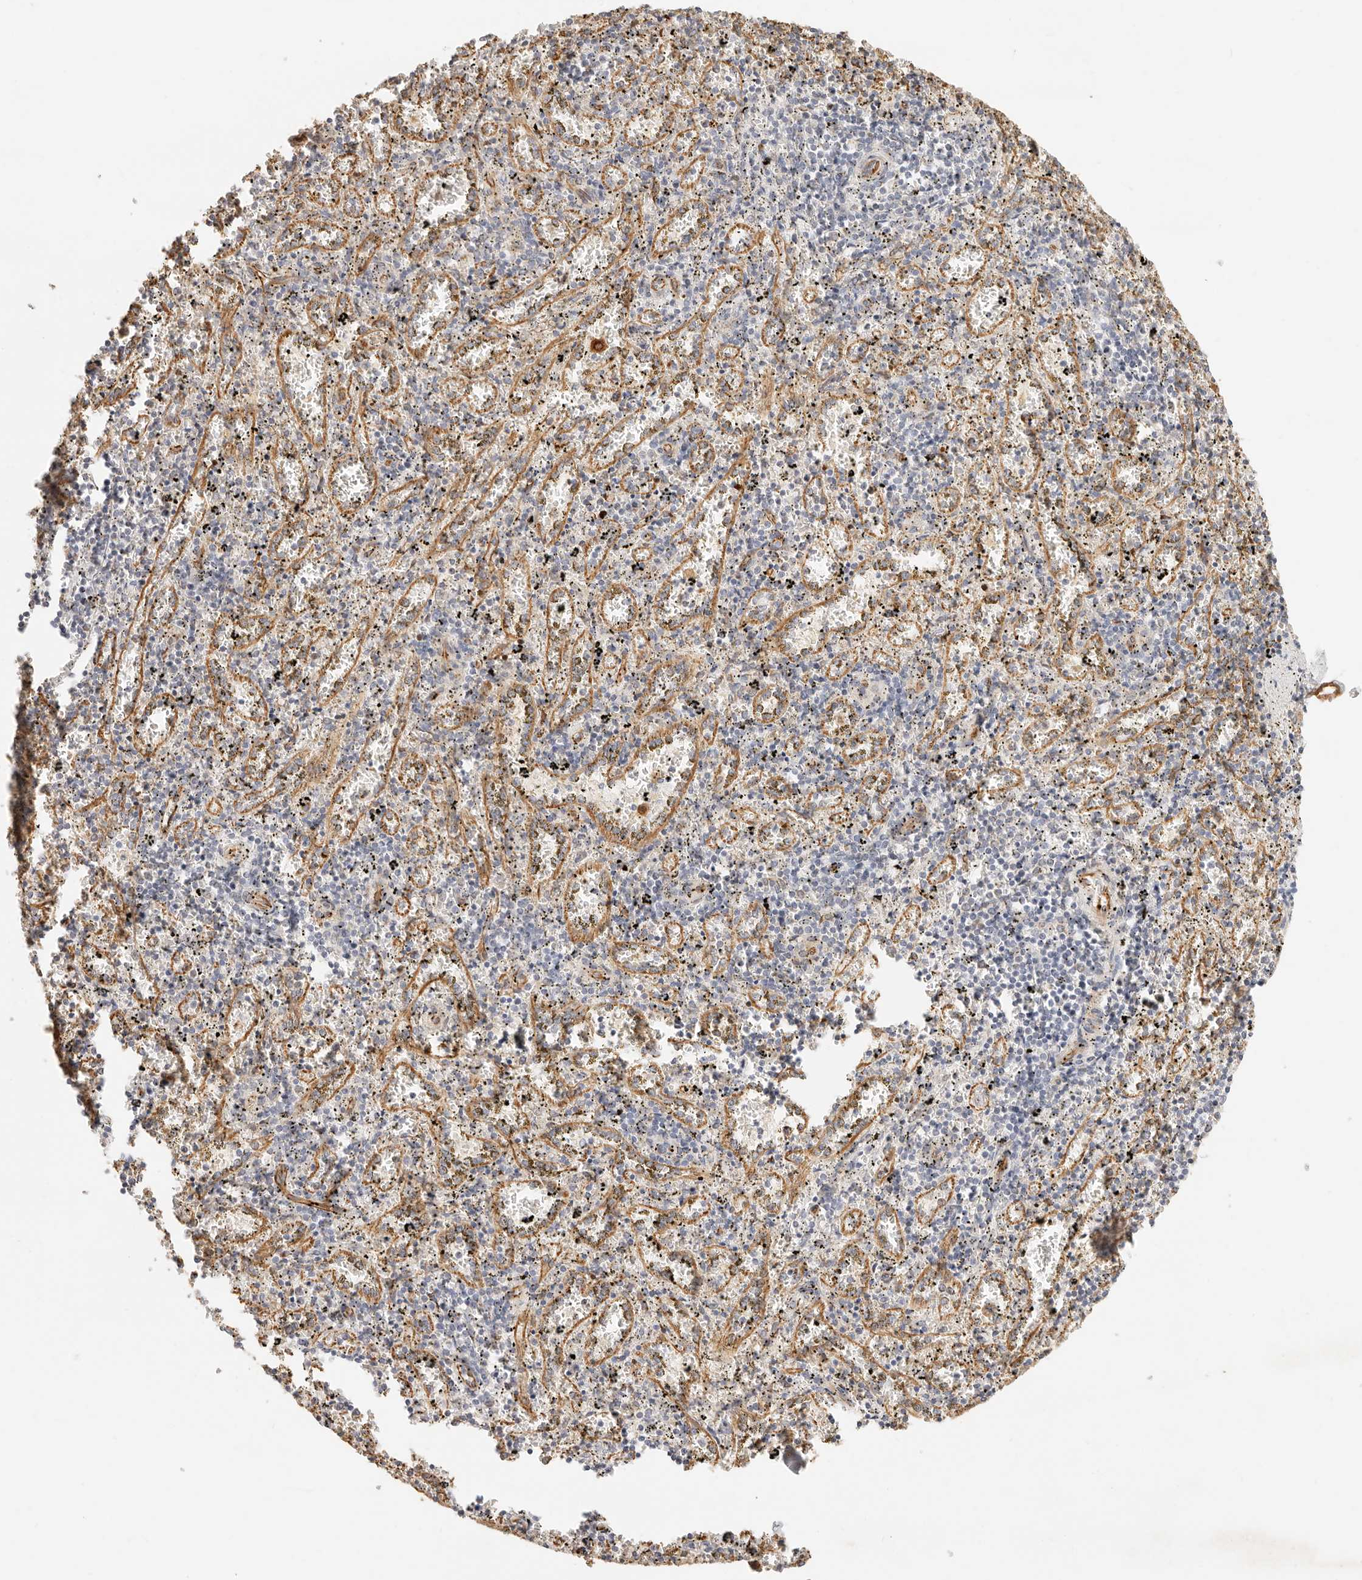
{"staining": {"intensity": "negative", "quantity": "none", "location": "none"}, "tissue": "spleen", "cell_type": "Cells in red pulp", "image_type": "normal", "snomed": [{"axis": "morphology", "description": "Normal tissue, NOS"}, {"axis": "topography", "description": "Spleen"}], "caption": "The histopathology image displays no significant staining in cells in red pulp of spleen.", "gene": "ZC3H11A", "patient": {"sex": "male", "age": 11}}